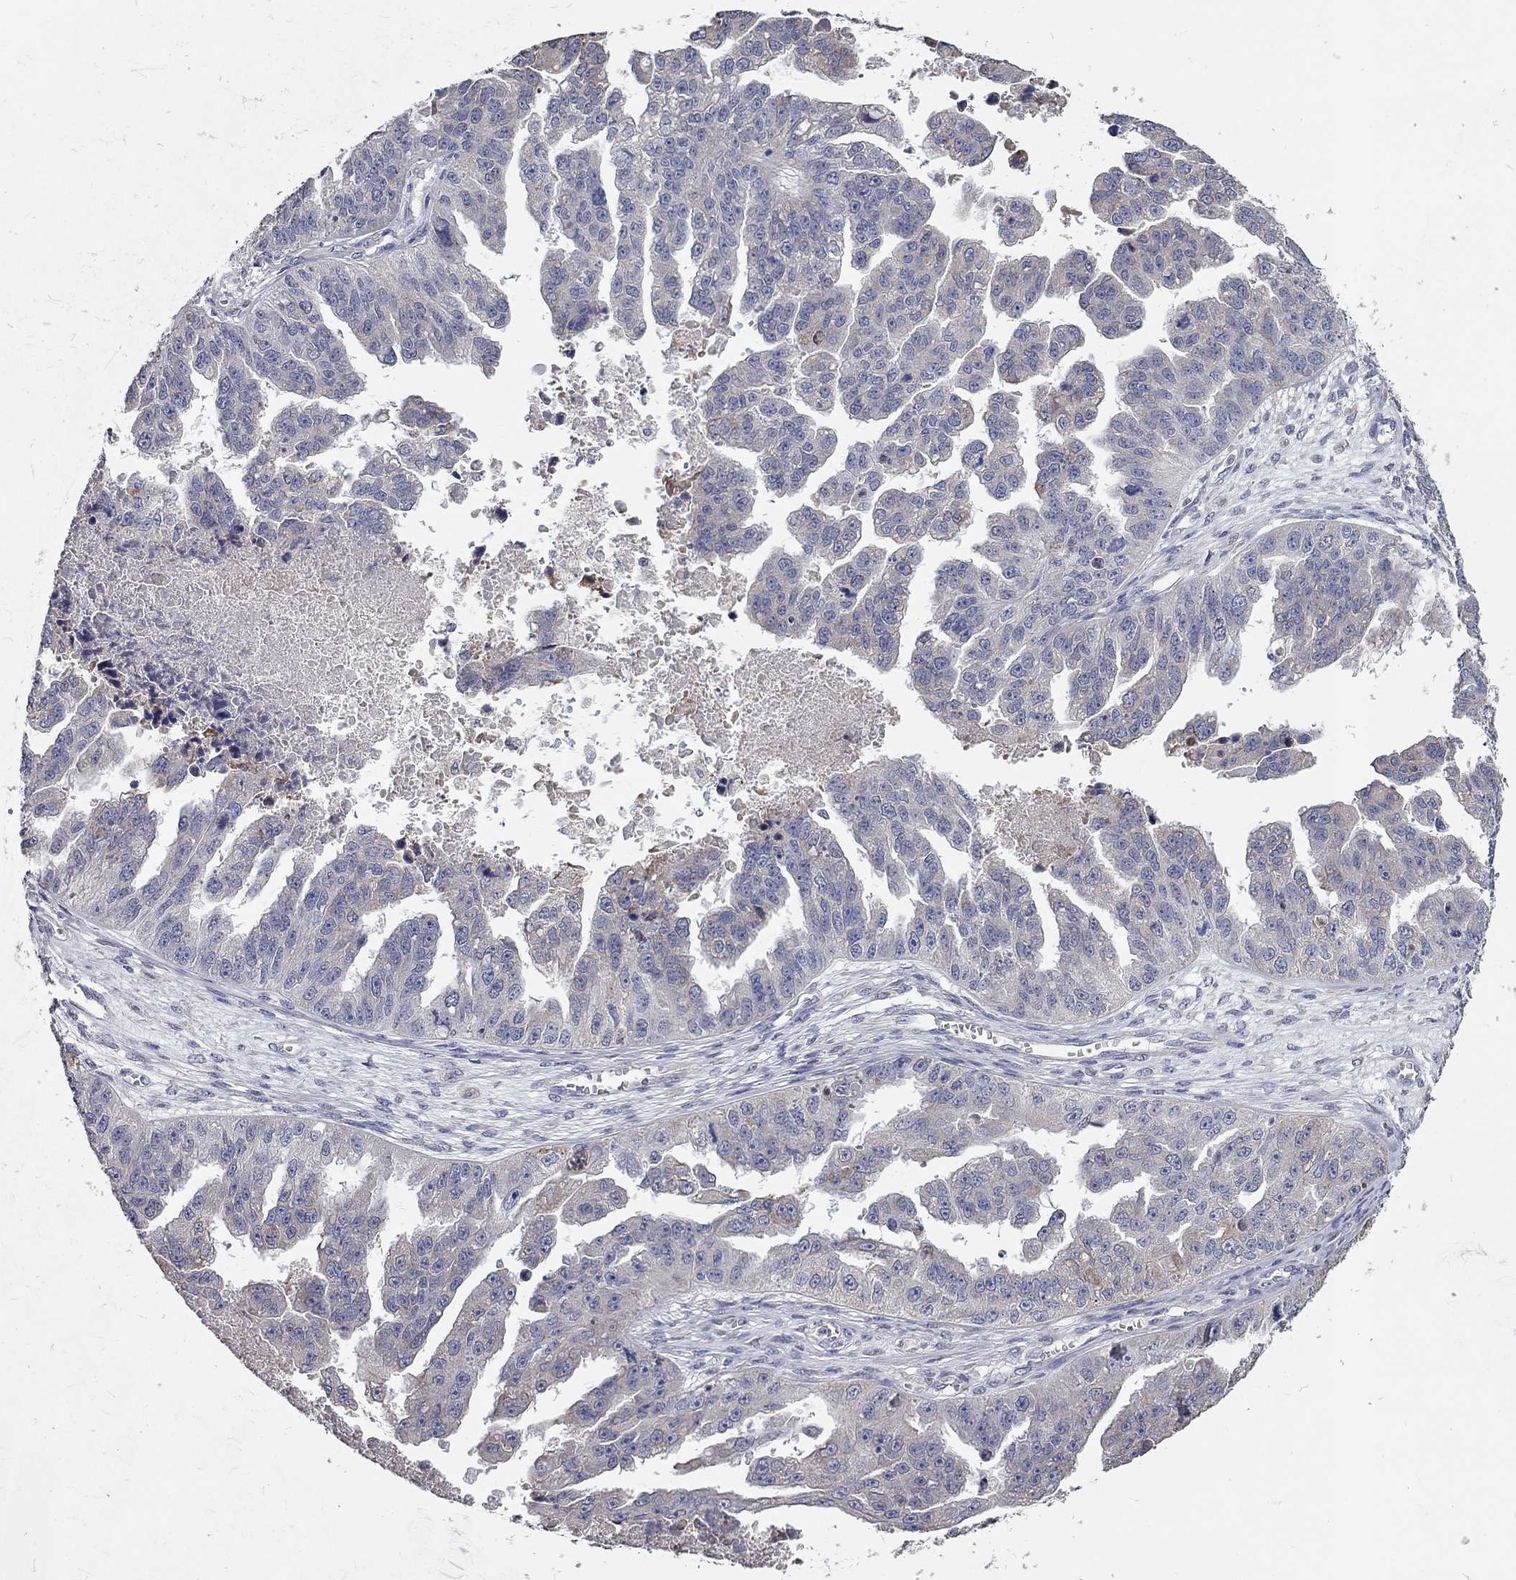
{"staining": {"intensity": "negative", "quantity": "none", "location": "none"}, "tissue": "ovarian cancer", "cell_type": "Tumor cells", "image_type": "cancer", "snomed": [{"axis": "morphology", "description": "Cystadenocarcinoma, serous, NOS"}, {"axis": "topography", "description": "Ovary"}], "caption": "The image reveals no significant expression in tumor cells of serous cystadenocarcinoma (ovarian).", "gene": "XAGE2", "patient": {"sex": "female", "age": 58}}